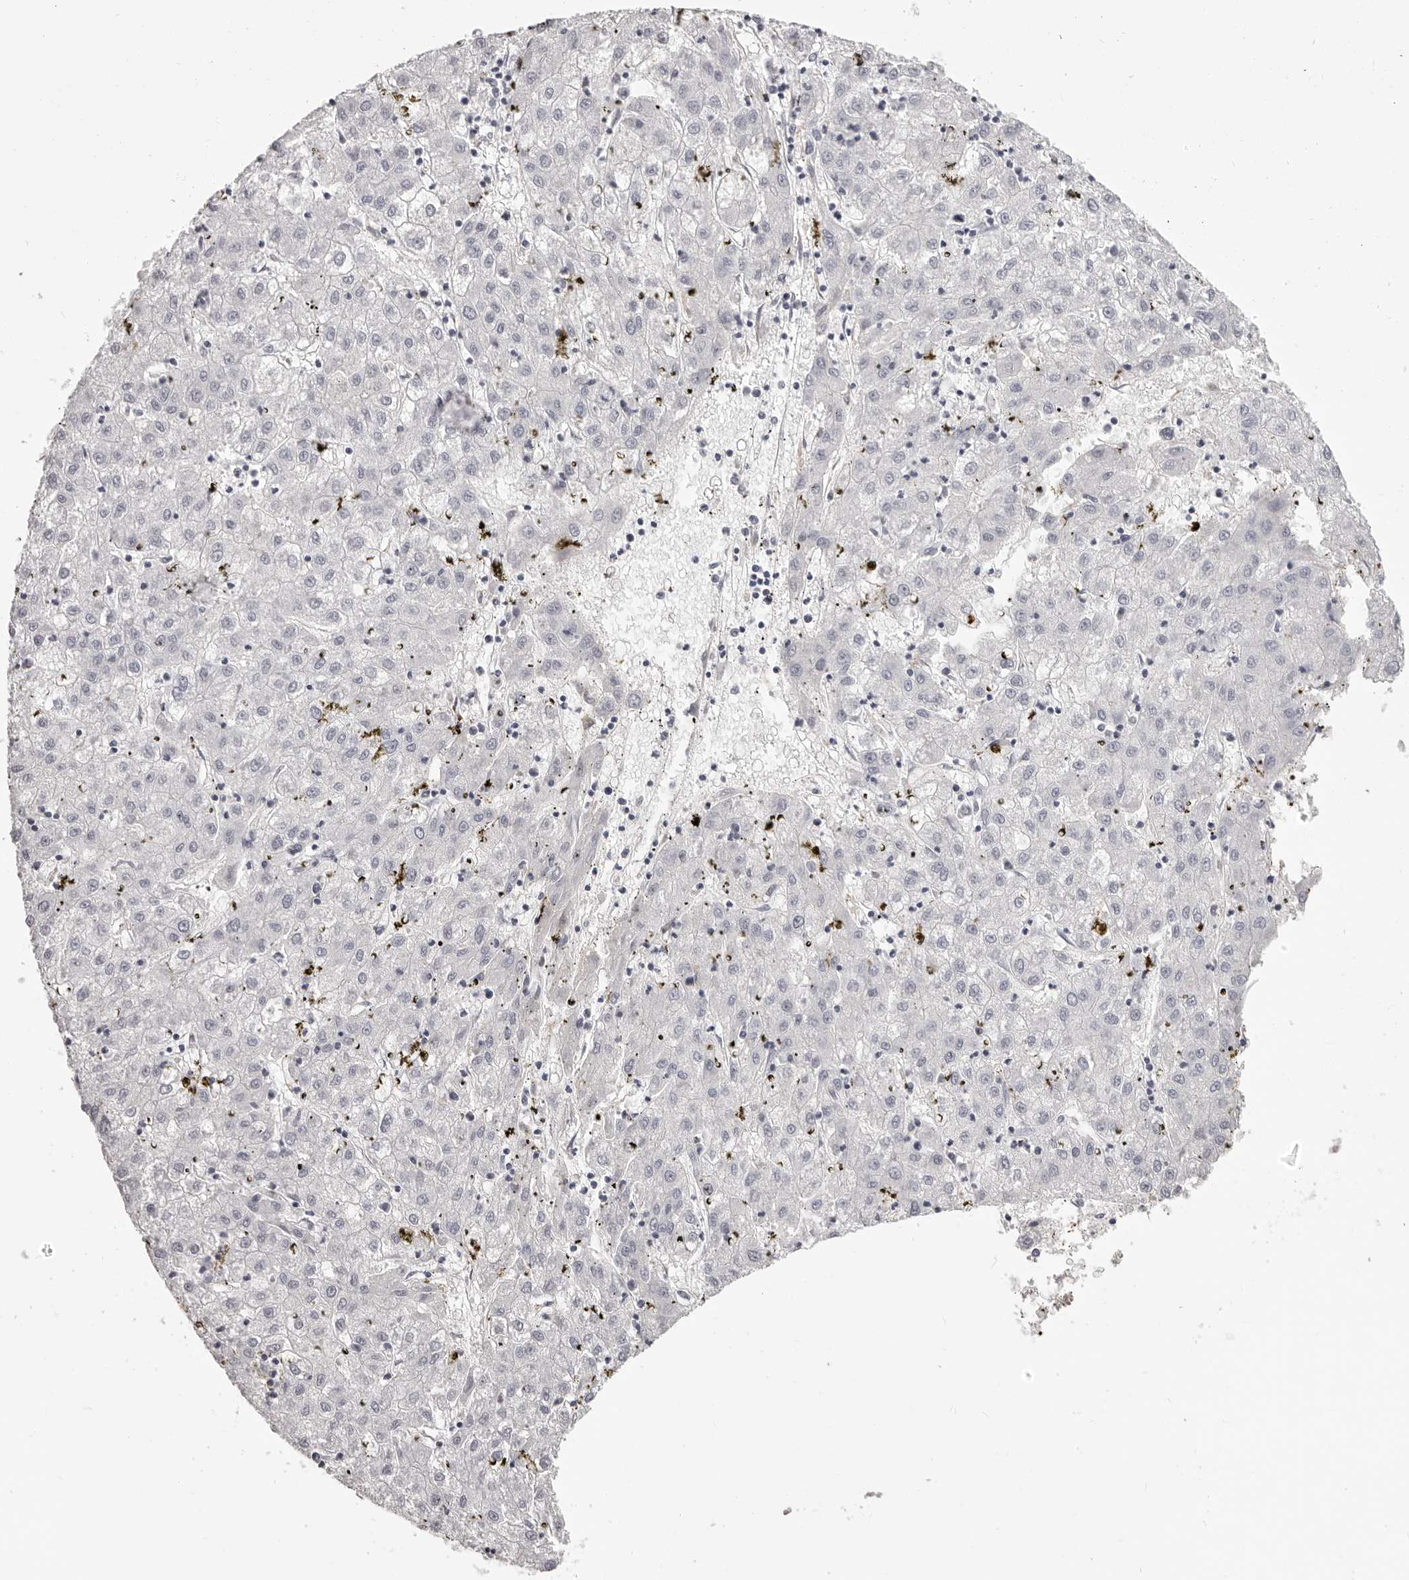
{"staining": {"intensity": "negative", "quantity": "none", "location": "none"}, "tissue": "liver cancer", "cell_type": "Tumor cells", "image_type": "cancer", "snomed": [{"axis": "morphology", "description": "Carcinoma, Hepatocellular, NOS"}, {"axis": "topography", "description": "Liver"}], "caption": "A histopathology image of liver hepatocellular carcinoma stained for a protein displays no brown staining in tumor cells. The staining was performed using DAB (3,3'-diaminobenzidine) to visualize the protein expression in brown, while the nuclei were stained in blue with hematoxylin (Magnification: 20x).", "gene": "OTUD3", "patient": {"sex": "male", "age": 72}}